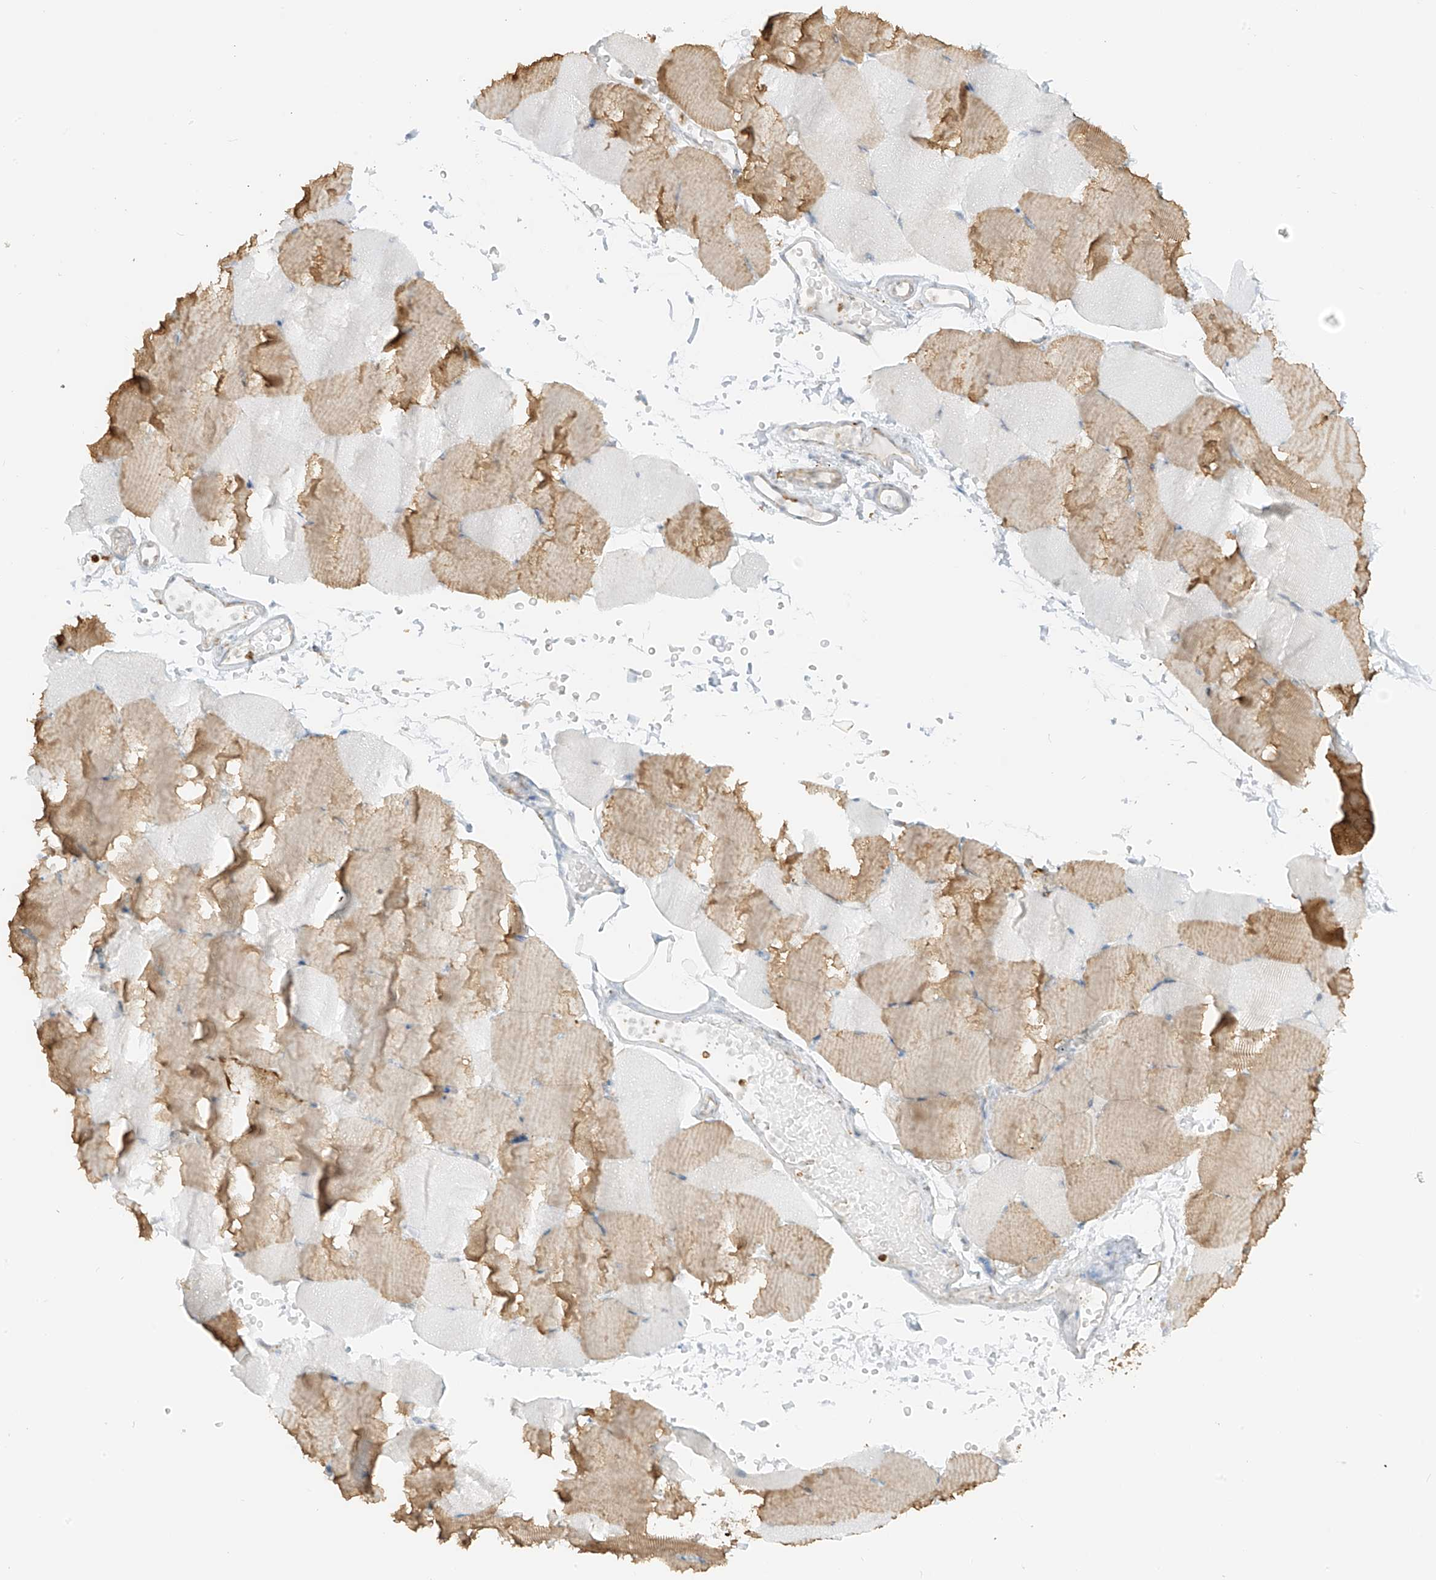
{"staining": {"intensity": "moderate", "quantity": "<25%", "location": "cytoplasmic/membranous"}, "tissue": "skeletal muscle", "cell_type": "Myocytes", "image_type": "normal", "snomed": [{"axis": "morphology", "description": "Normal tissue, NOS"}, {"axis": "topography", "description": "Skeletal muscle"}, {"axis": "topography", "description": "Parathyroid gland"}], "caption": "Benign skeletal muscle demonstrates moderate cytoplasmic/membranous expression in approximately <25% of myocytes Immunohistochemistry stains the protein of interest in brown and the nuclei are stained blue..", "gene": "LRRC59", "patient": {"sex": "female", "age": 37}}